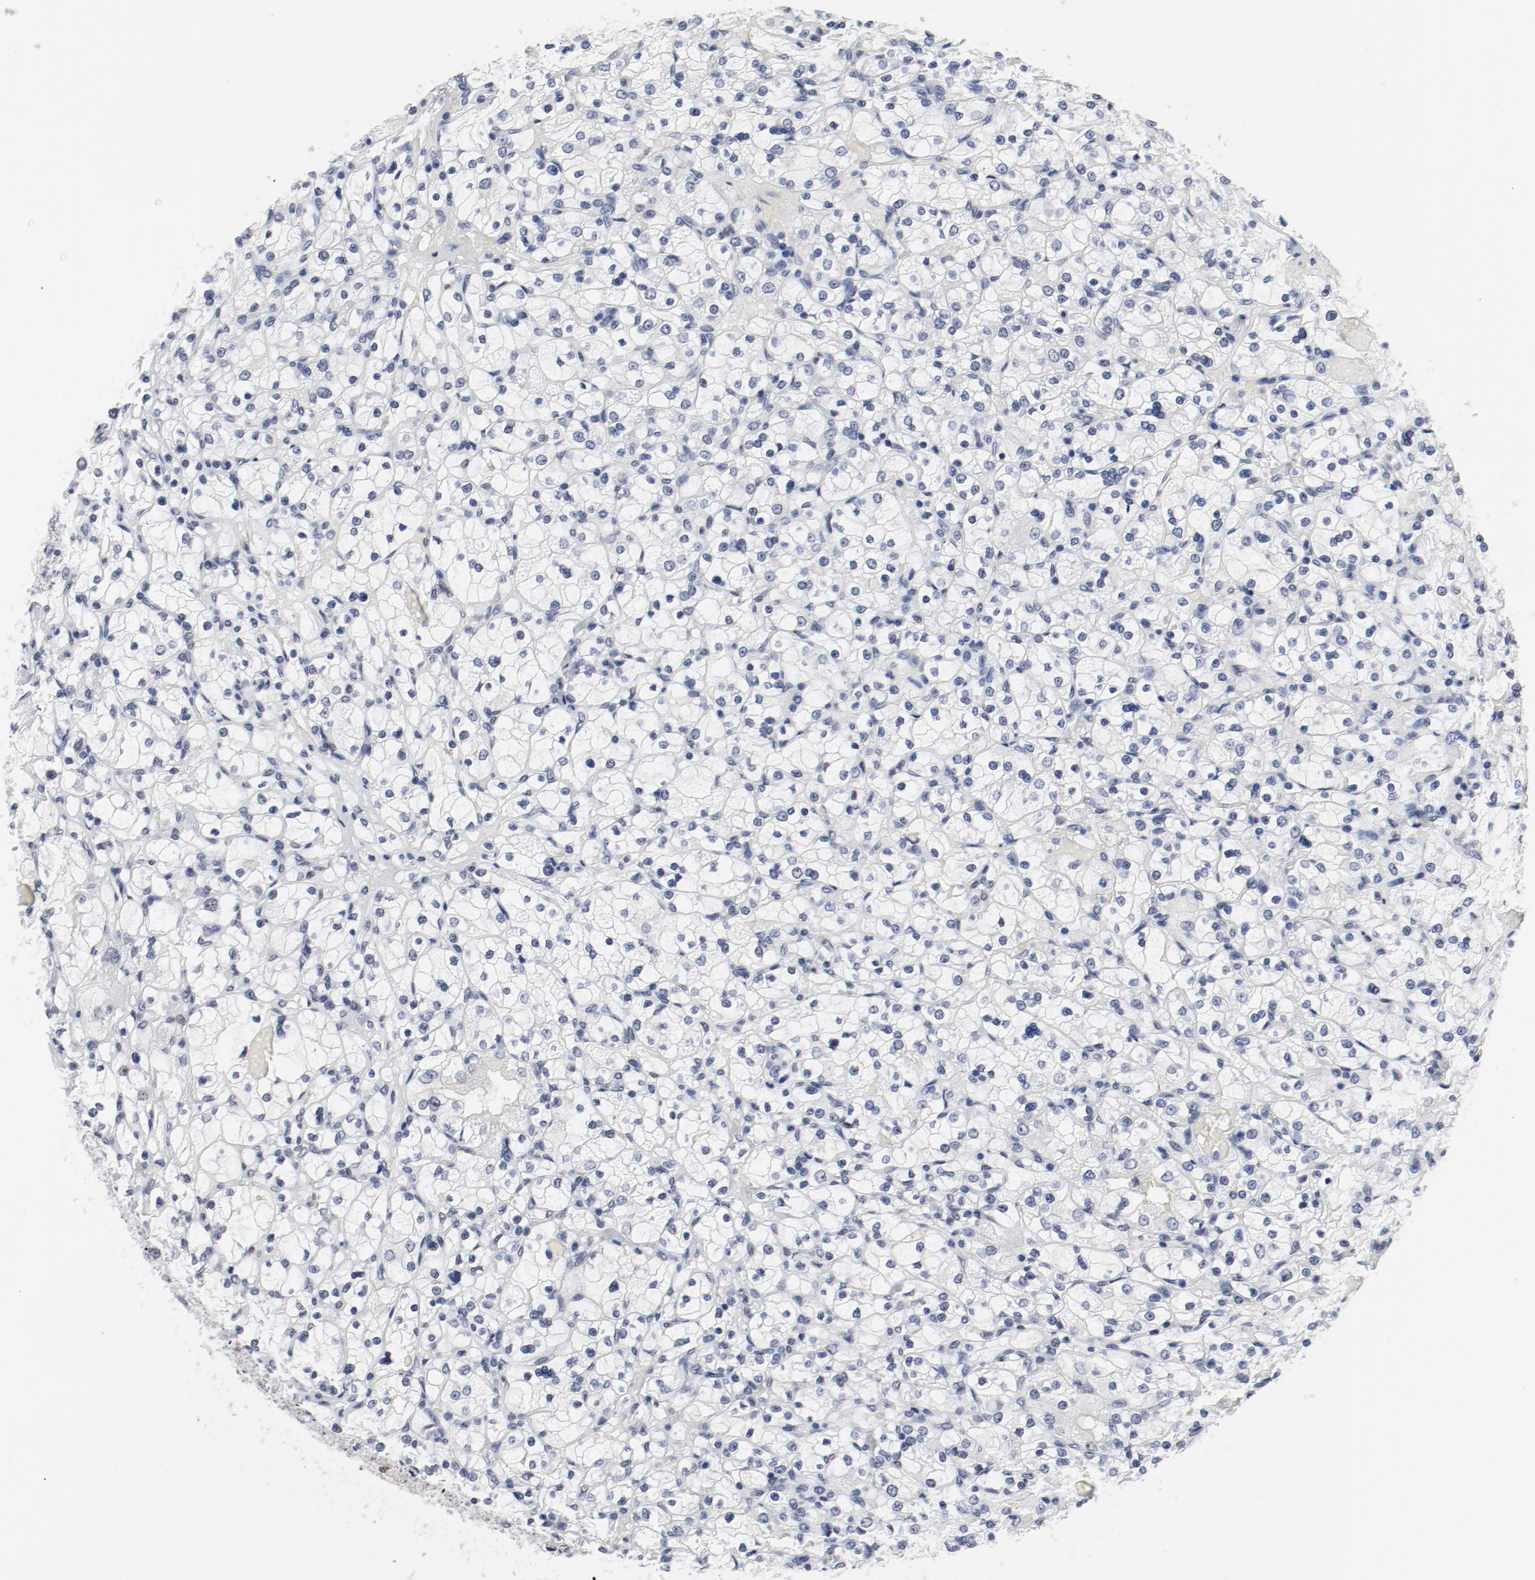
{"staining": {"intensity": "negative", "quantity": "none", "location": "none"}, "tissue": "renal cancer", "cell_type": "Tumor cells", "image_type": "cancer", "snomed": [{"axis": "morphology", "description": "Adenocarcinoma, NOS"}, {"axis": "topography", "description": "Kidney"}], "caption": "The IHC image has no significant positivity in tumor cells of renal adenocarcinoma tissue. The staining is performed using DAB brown chromogen with nuclei counter-stained in using hematoxylin.", "gene": "ARNT", "patient": {"sex": "female", "age": 83}}